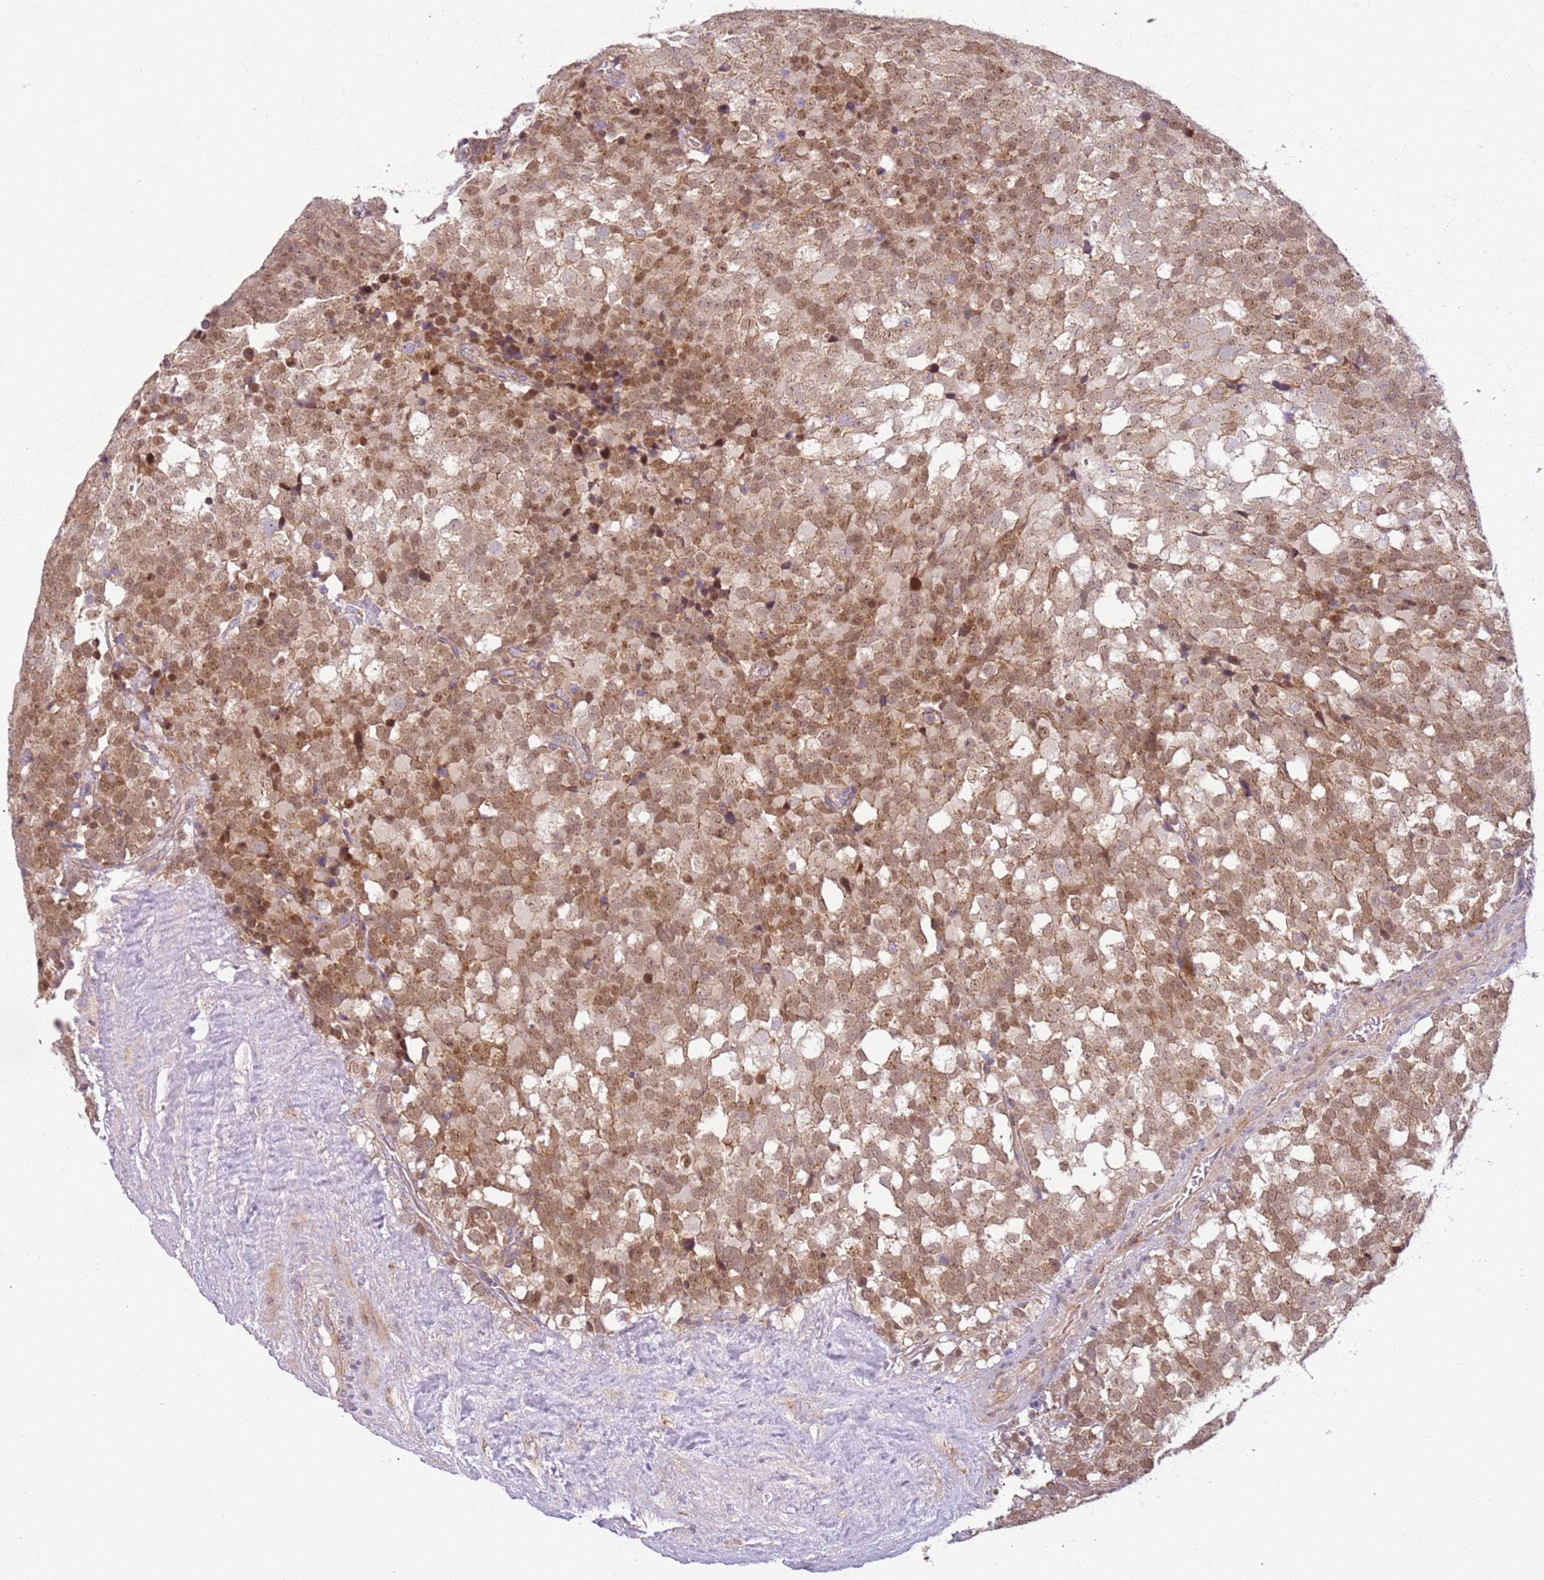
{"staining": {"intensity": "moderate", "quantity": ">75%", "location": "cytoplasmic/membranous,nuclear"}, "tissue": "testis cancer", "cell_type": "Tumor cells", "image_type": "cancer", "snomed": [{"axis": "morphology", "description": "Seminoma, NOS"}, {"axis": "topography", "description": "Testis"}], "caption": "Protein expression analysis of testis cancer (seminoma) reveals moderate cytoplasmic/membranous and nuclear staining in approximately >75% of tumor cells. (Brightfield microscopy of DAB IHC at high magnification).", "gene": "TMEM200C", "patient": {"sex": "male", "age": 71}}